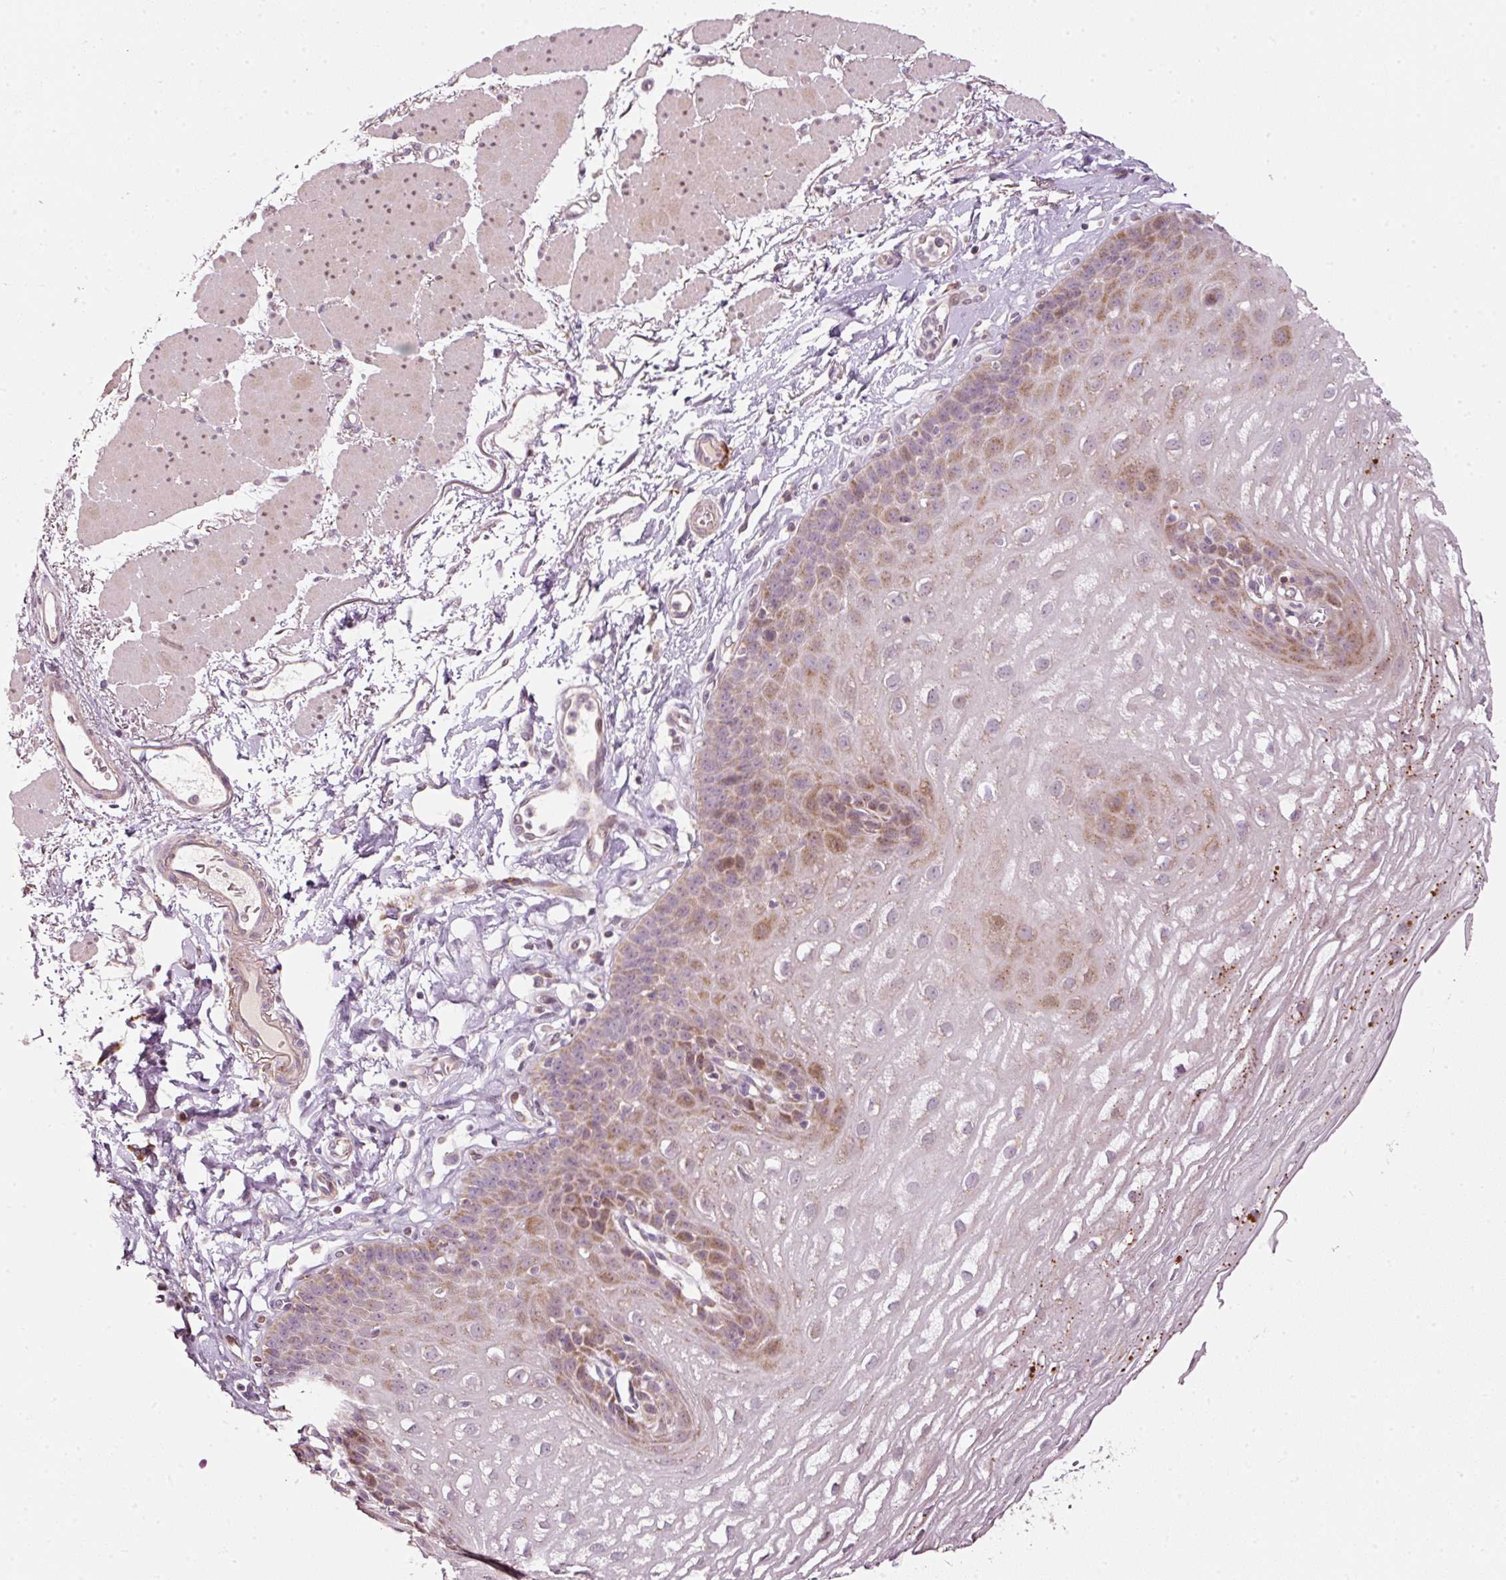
{"staining": {"intensity": "moderate", "quantity": "<25%", "location": "cytoplasmic/membranous,nuclear"}, "tissue": "esophagus", "cell_type": "Squamous epithelial cells", "image_type": "normal", "snomed": [{"axis": "morphology", "description": "Normal tissue, NOS"}, {"axis": "topography", "description": "Esophagus"}], "caption": "Squamous epithelial cells exhibit low levels of moderate cytoplasmic/membranous,nuclear positivity in about <25% of cells in normal esophagus. The protein of interest is stained brown, and the nuclei are stained in blue (DAB (3,3'-diaminobenzidine) IHC with brightfield microscopy, high magnification).", "gene": "TOB2", "patient": {"sex": "female", "age": 81}}